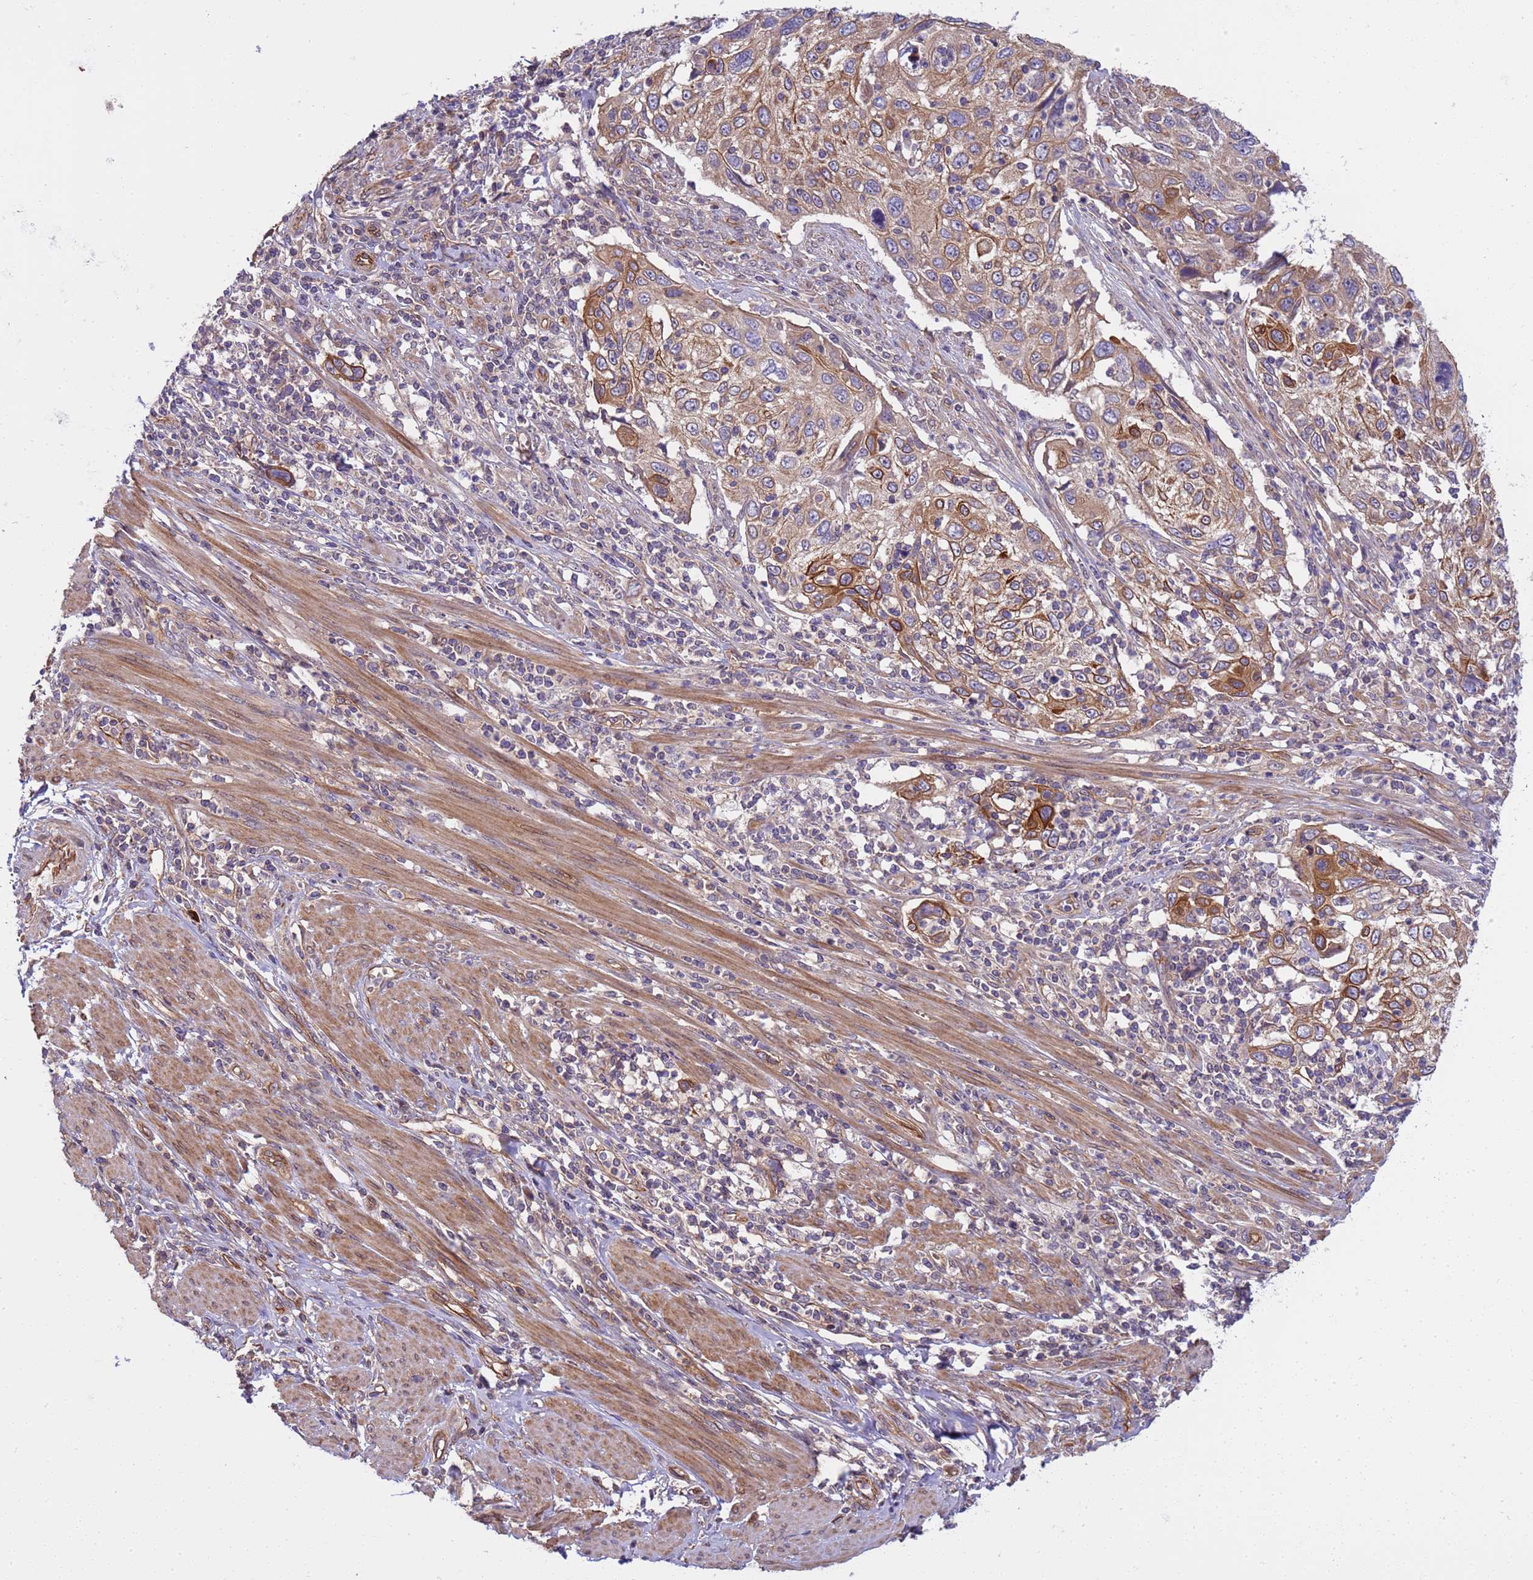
{"staining": {"intensity": "strong", "quantity": ">75%", "location": "cytoplasmic/membranous"}, "tissue": "cervical cancer", "cell_type": "Tumor cells", "image_type": "cancer", "snomed": [{"axis": "morphology", "description": "Squamous cell carcinoma, NOS"}, {"axis": "topography", "description": "Cervix"}], "caption": "Cervical squamous cell carcinoma was stained to show a protein in brown. There is high levels of strong cytoplasmic/membranous expression in about >75% of tumor cells. (IHC, brightfield microscopy, high magnification).", "gene": "SMCO3", "patient": {"sex": "female", "age": 70}}